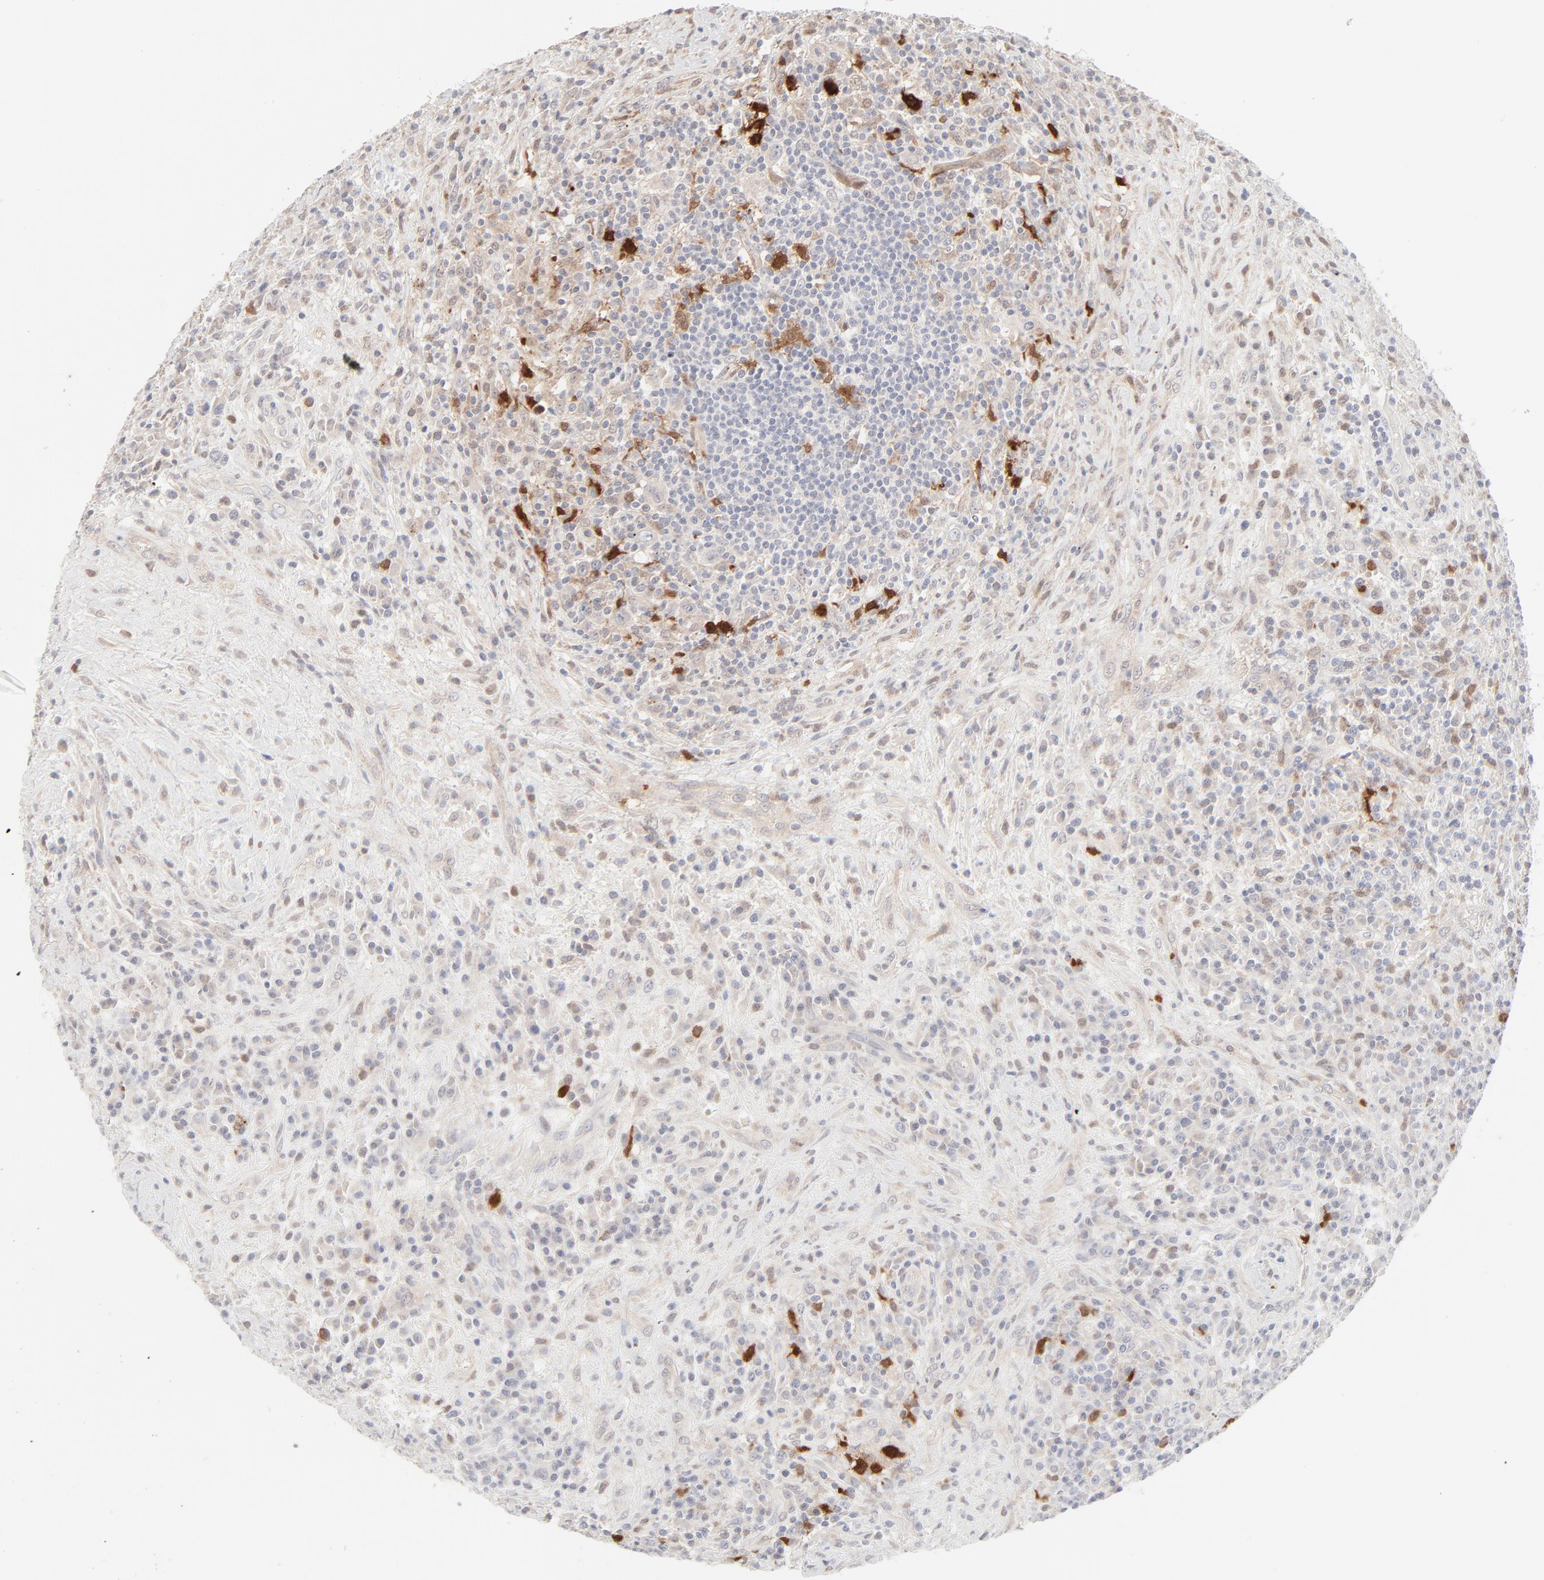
{"staining": {"intensity": "negative", "quantity": "none", "location": "none"}, "tissue": "lymphoma", "cell_type": "Tumor cells", "image_type": "cancer", "snomed": [{"axis": "morphology", "description": "Hodgkin's disease, NOS"}, {"axis": "topography", "description": "Lymph node"}], "caption": "Hodgkin's disease stained for a protein using IHC exhibits no staining tumor cells.", "gene": "LGALS2", "patient": {"sex": "female", "age": 25}}